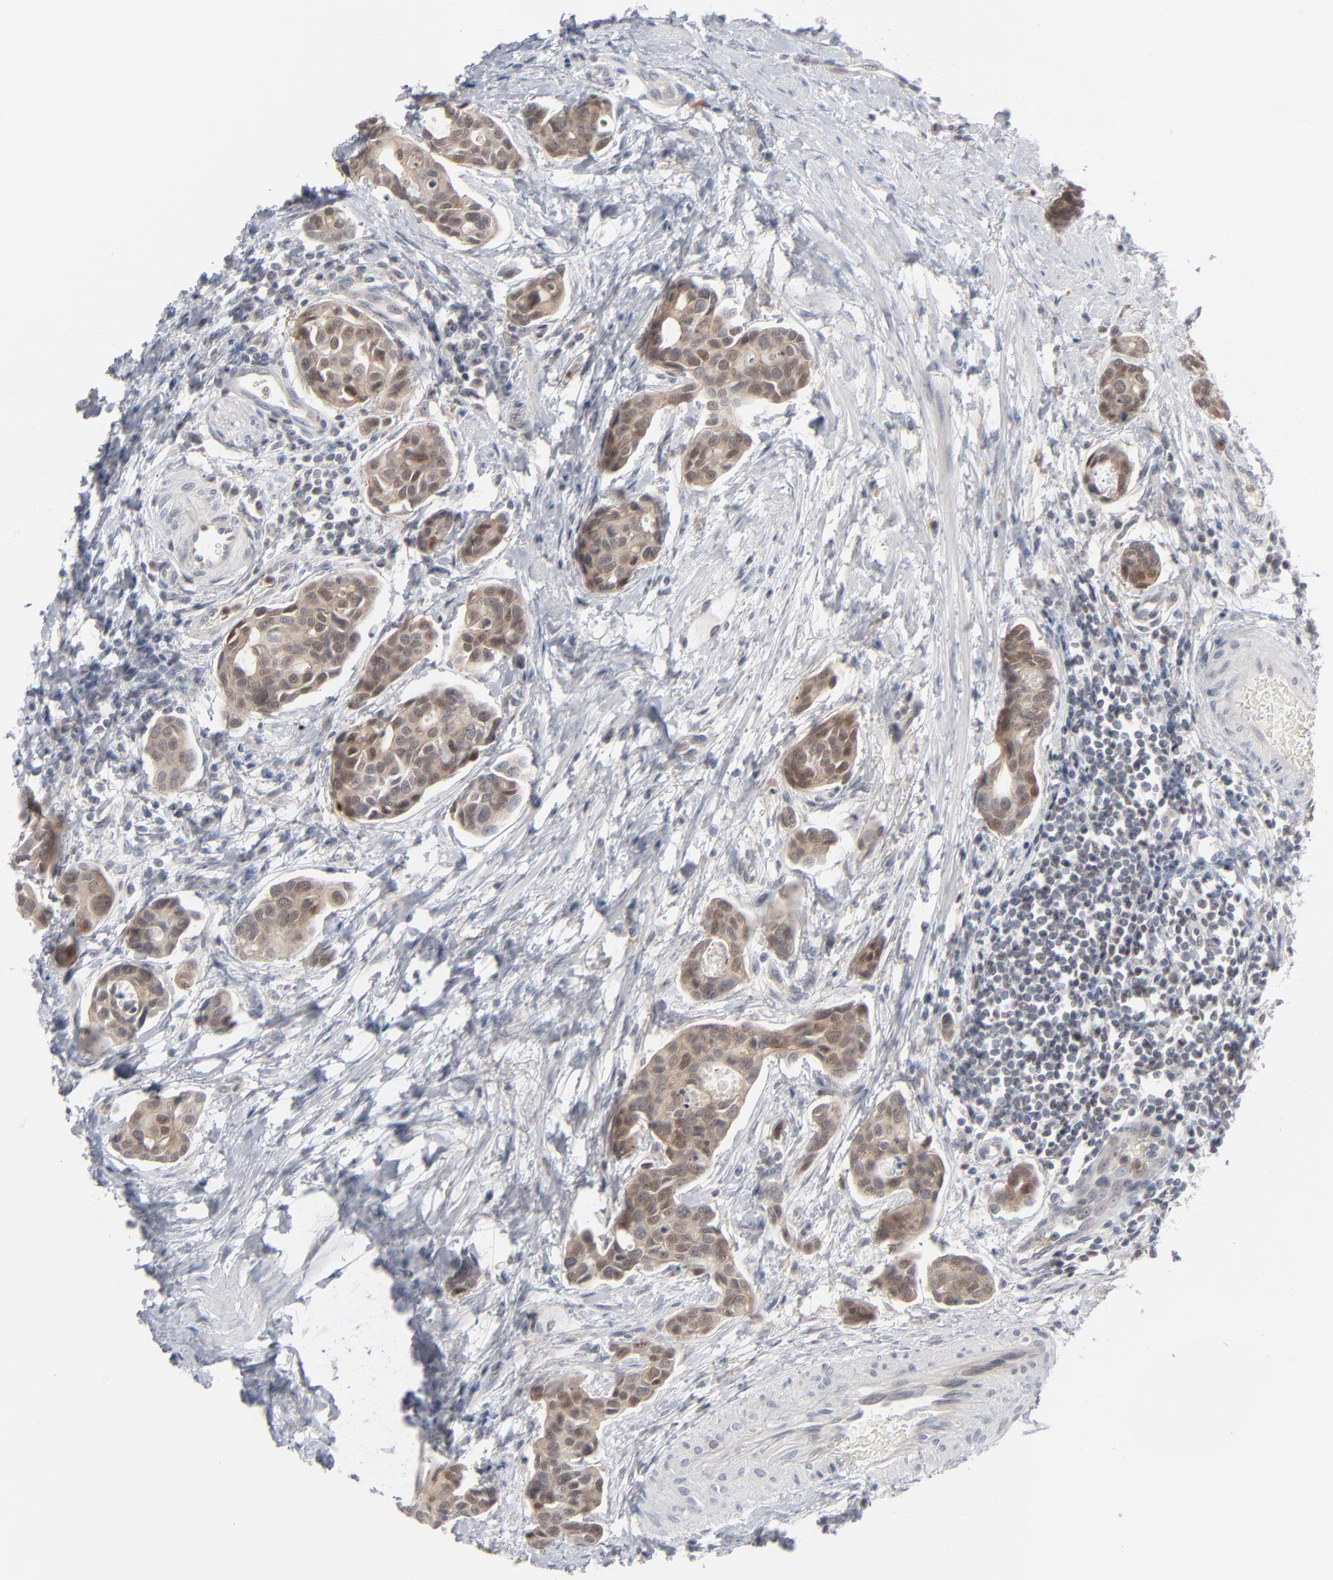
{"staining": {"intensity": "moderate", "quantity": ">75%", "location": "cytoplasmic/membranous"}, "tissue": "urothelial cancer", "cell_type": "Tumor cells", "image_type": "cancer", "snomed": [{"axis": "morphology", "description": "Urothelial carcinoma, High grade"}, {"axis": "topography", "description": "Urinary bladder"}], "caption": "Immunohistochemistry (DAB (3,3'-diaminobenzidine)) staining of human urothelial cancer demonstrates moderate cytoplasmic/membranous protein positivity in approximately >75% of tumor cells.", "gene": "POF1B", "patient": {"sex": "male", "age": 78}}